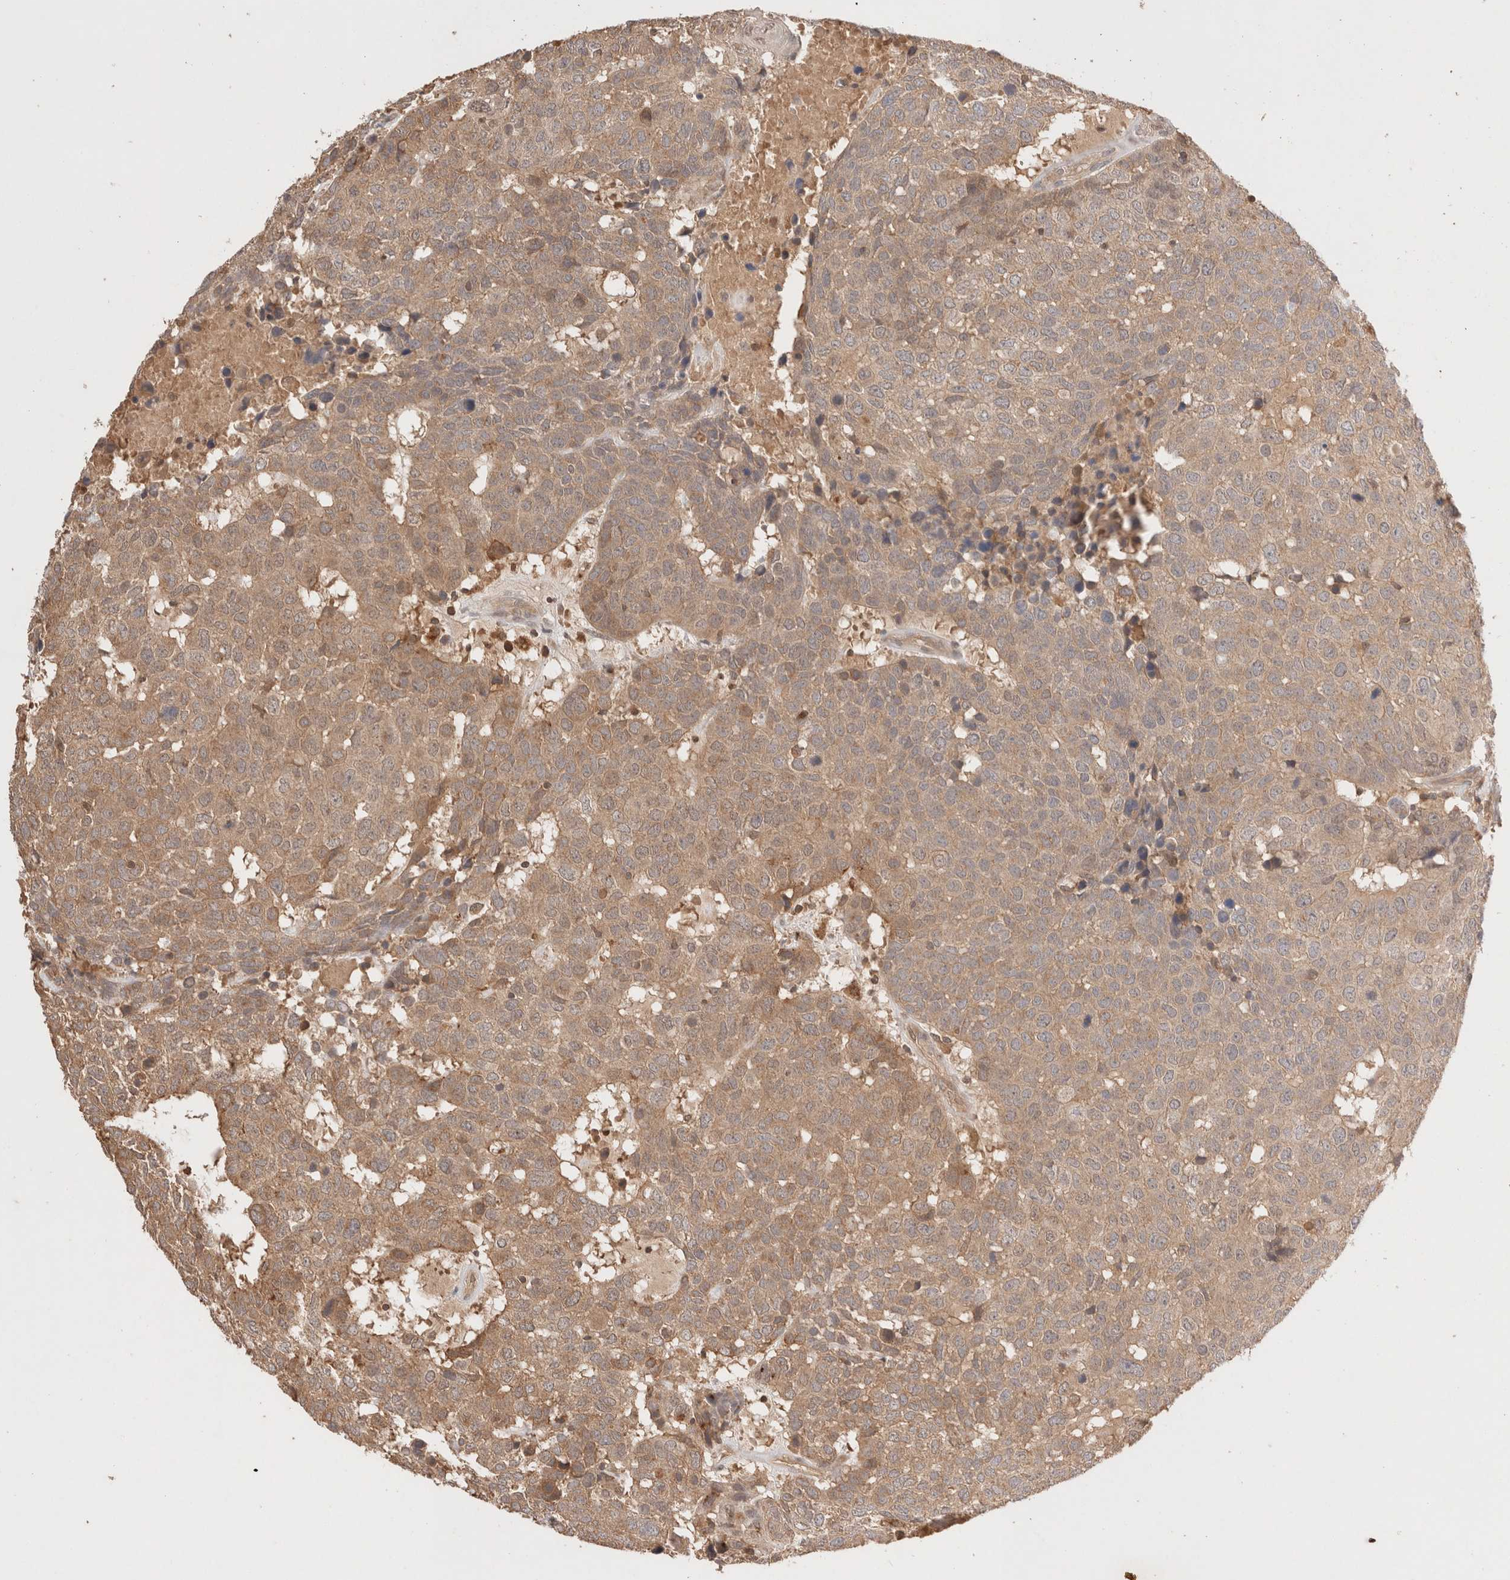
{"staining": {"intensity": "moderate", "quantity": ">75%", "location": "cytoplasmic/membranous"}, "tissue": "head and neck cancer", "cell_type": "Tumor cells", "image_type": "cancer", "snomed": [{"axis": "morphology", "description": "Squamous cell carcinoma, NOS"}, {"axis": "topography", "description": "Head-Neck"}], "caption": "Head and neck squamous cell carcinoma stained with DAB immunohistochemistry demonstrates medium levels of moderate cytoplasmic/membranous positivity in approximately >75% of tumor cells. (DAB (3,3'-diaminobenzidine) IHC with brightfield microscopy, high magnification).", "gene": "CARNMT1", "patient": {"sex": "male", "age": 66}}